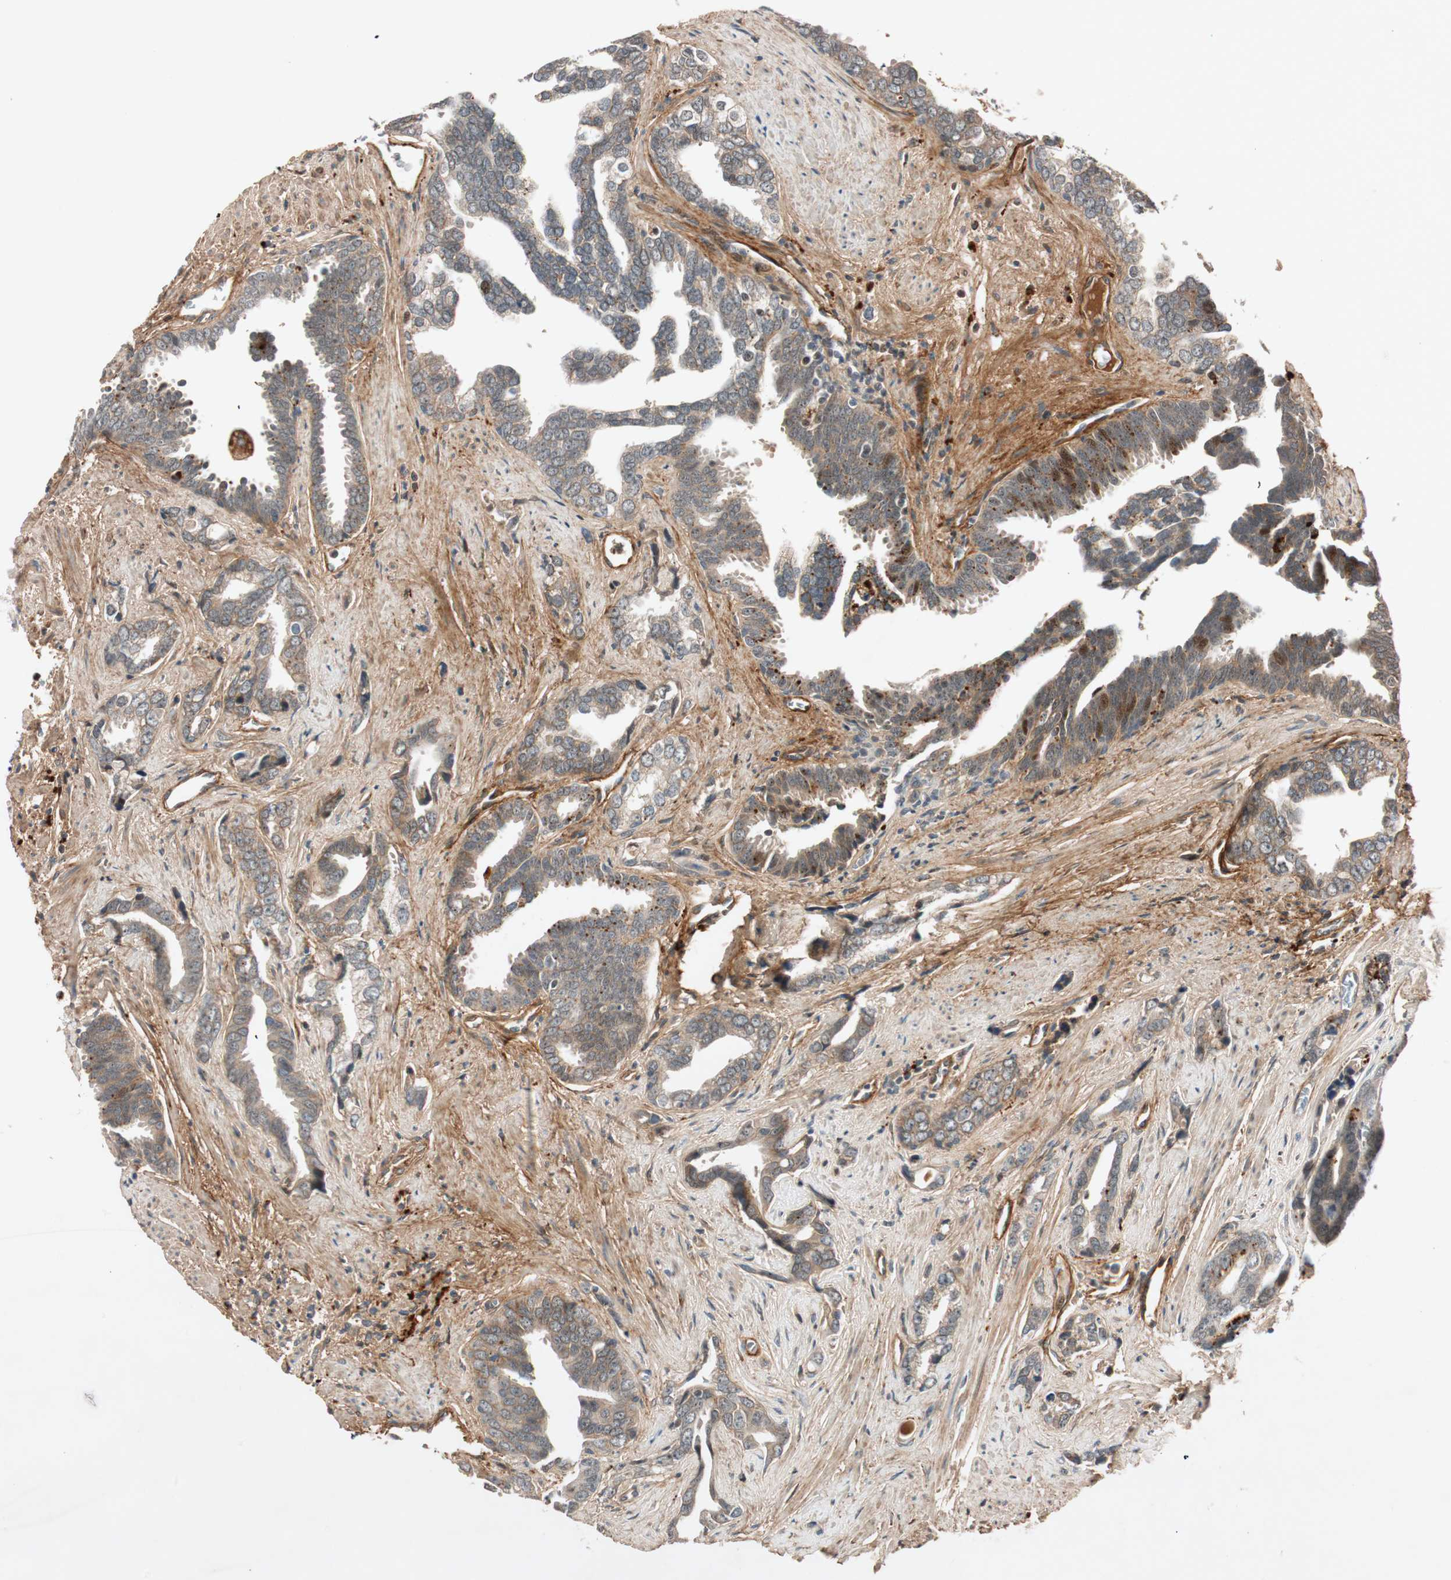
{"staining": {"intensity": "strong", "quantity": "<25%", "location": "cytoplasmic/membranous,nuclear"}, "tissue": "prostate cancer", "cell_type": "Tumor cells", "image_type": "cancer", "snomed": [{"axis": "morphology", "description": "Adenocarcinoma, High grade"}, {"axis": "topography", "description": "Prostate"}], "caption": "Brown immunohistochemical staining in human prostate cancer demonstrates strong cytoplasmic/membranous and nuclear expression in approximately <25% of tumor cells.", "gene": "EPHA6", "patient": {"sex": "male", "age": 67}}